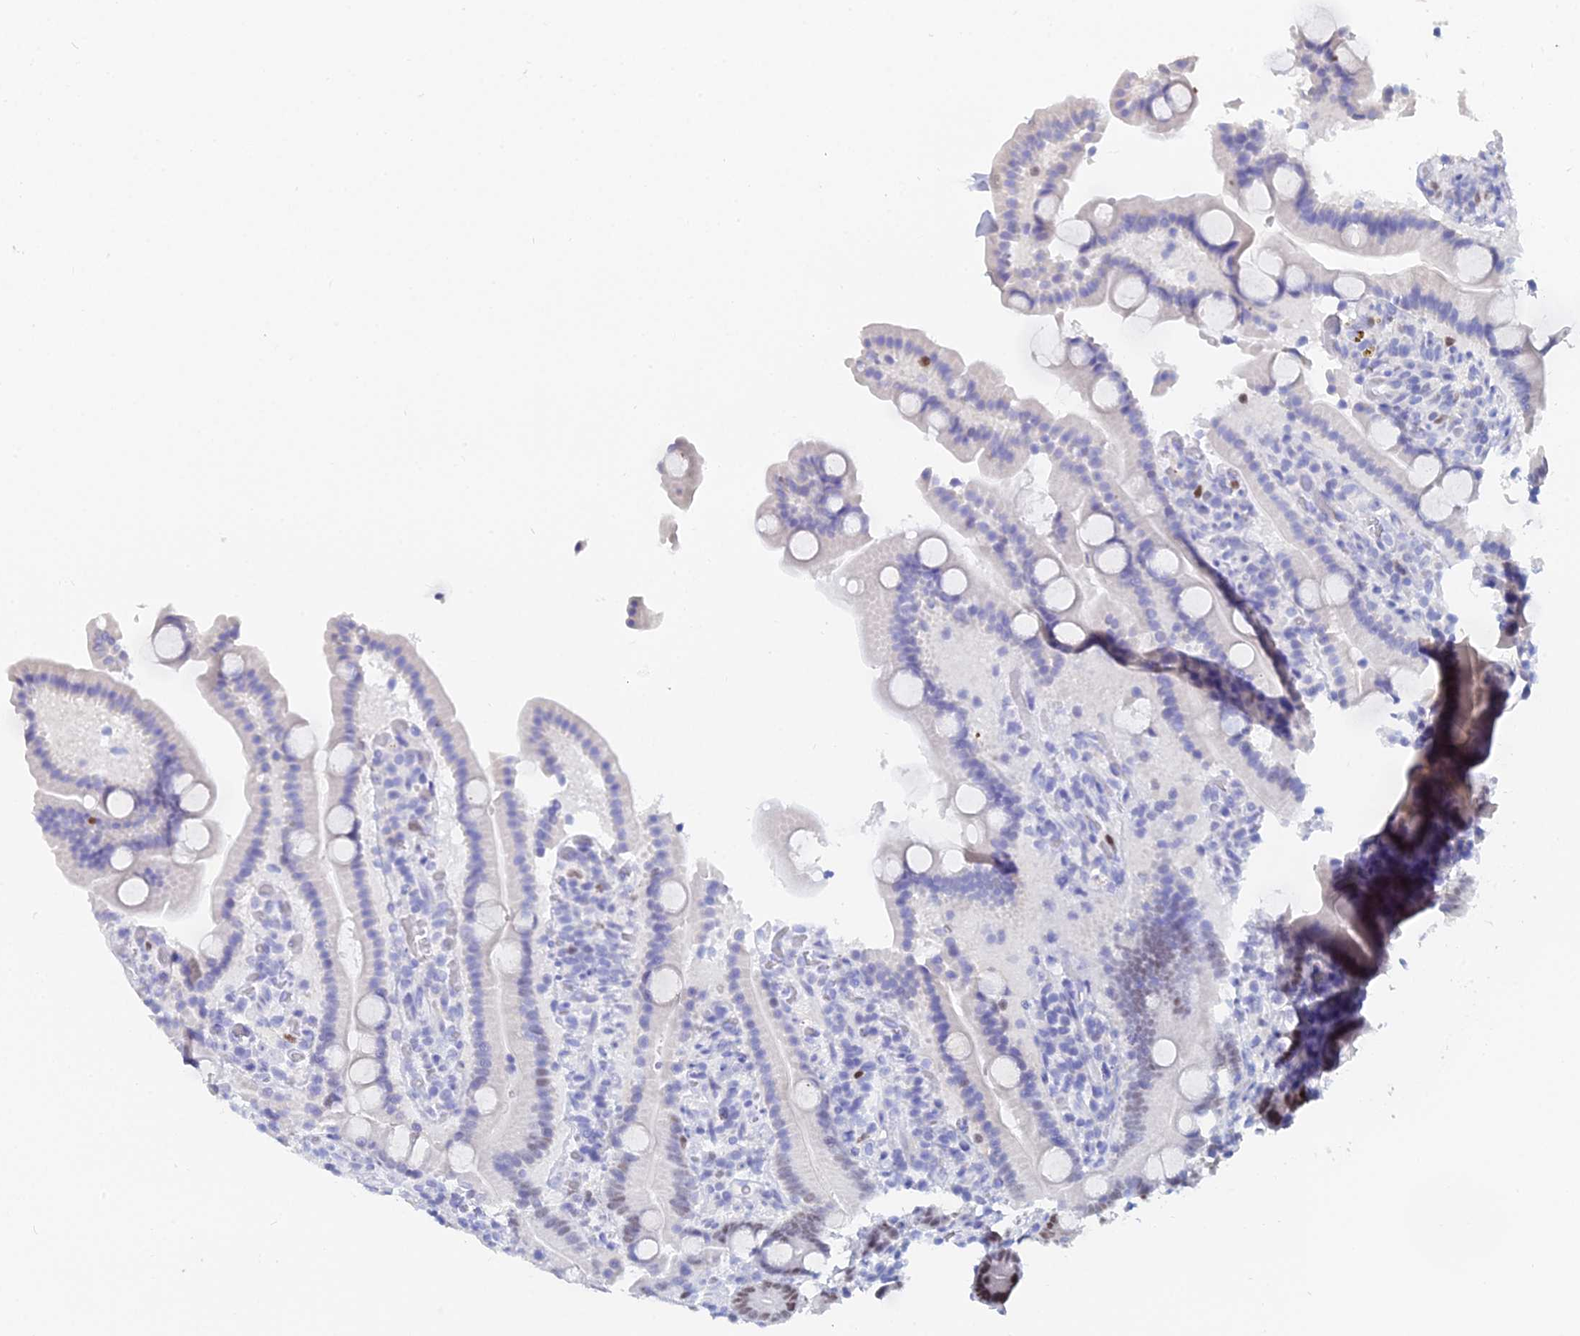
{"staining": {"intensity": "moderate", "quantity": "25%-75%", "location": "nuclear"}, "tissue": "duodenum", "cell_type": "Glandular cells", "image_type": "normal", "snomed": [{"axis": "morphology", "description": "Normal tissue, NOS"}, {"axis": "topography", "description": "Duodenum"}], "caption": "Human duodenum stained for a protein (brown) demonstrates moderate nuclear positive positivity in about 25%-75% of glandular cells.", "gene": "MCM2", "patient": {"sex": "male", "age": 55}}